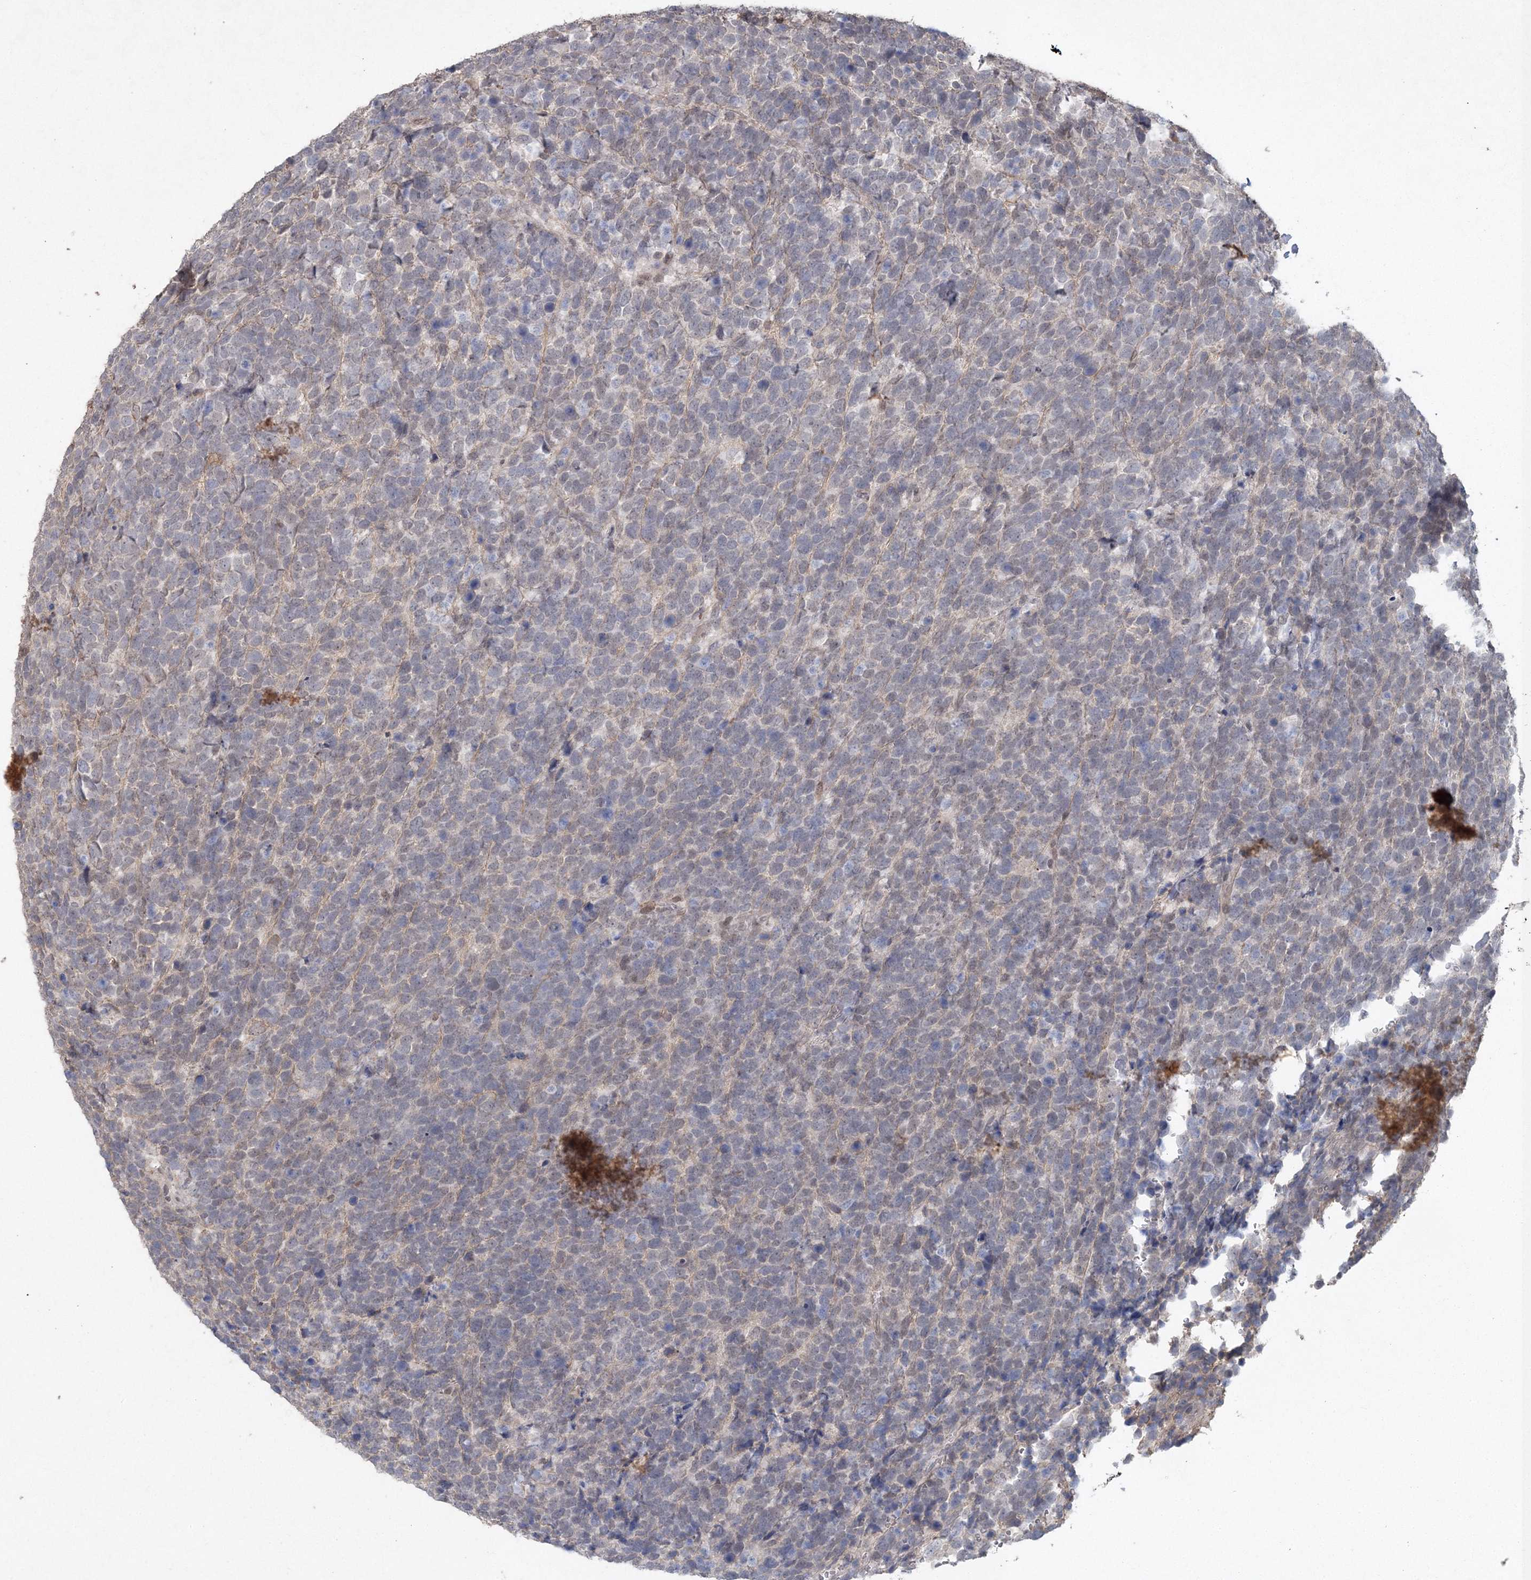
{"staining": {"intensity": "negative", "quantity": "none", "location": "none"}, "tissue": "urothelial cancer", "cell_type": "Tumor cells", "image_type": "cancer", "snomed": [{"axis": "morphology", "description": "Urothelial carcinoma, High grade"}, {"axis": "topography", "description": "Urinary bladder"}], "caption": "This is an IHC photomicrograph of urothelial cancer. There is no positivity in tumor cells.", "gene": "UIMC1", "patient": {"sex": "female", "age": 82}}